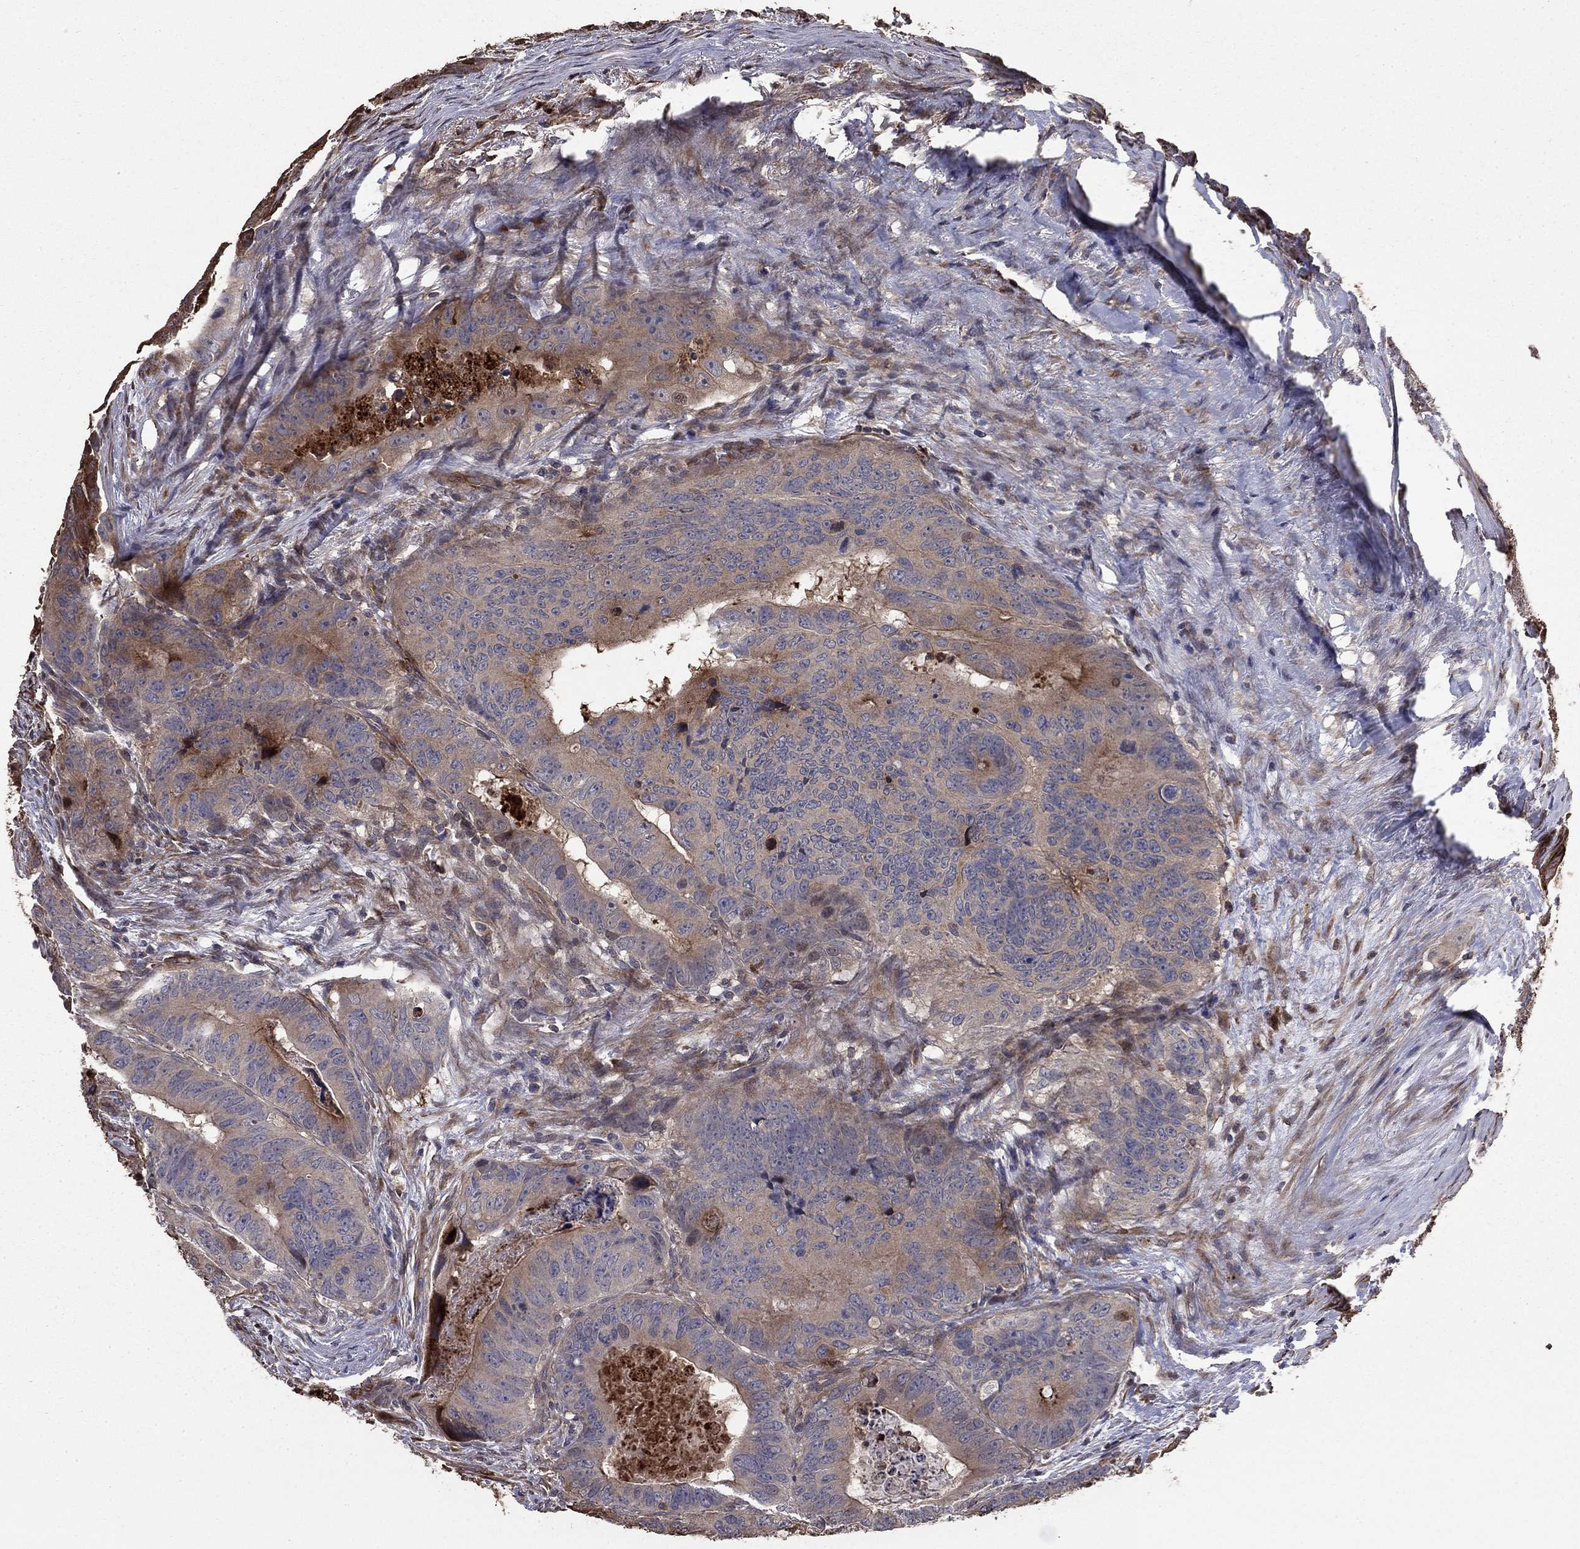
{"staining": {"intensity": "weak", "quantity": "<25%", "location": "cytoplasmic/membranous"}, "tissue": "colorectal cancer", "cell_type": "Tumor cells", "image_type": "cancer", "snomed": [{"axis": "morphology", "description": "Adenocarcinoma, NOS"}, {"axis": "topography", "description": "Colon"}], "caption": "Human colorectal cancer stained for a protein using immunohistochemistry (IHC) demonstrates no positivity in tumor cells.", "gene": "GYG1", "patient": {"sex": "male", "age": 79}}